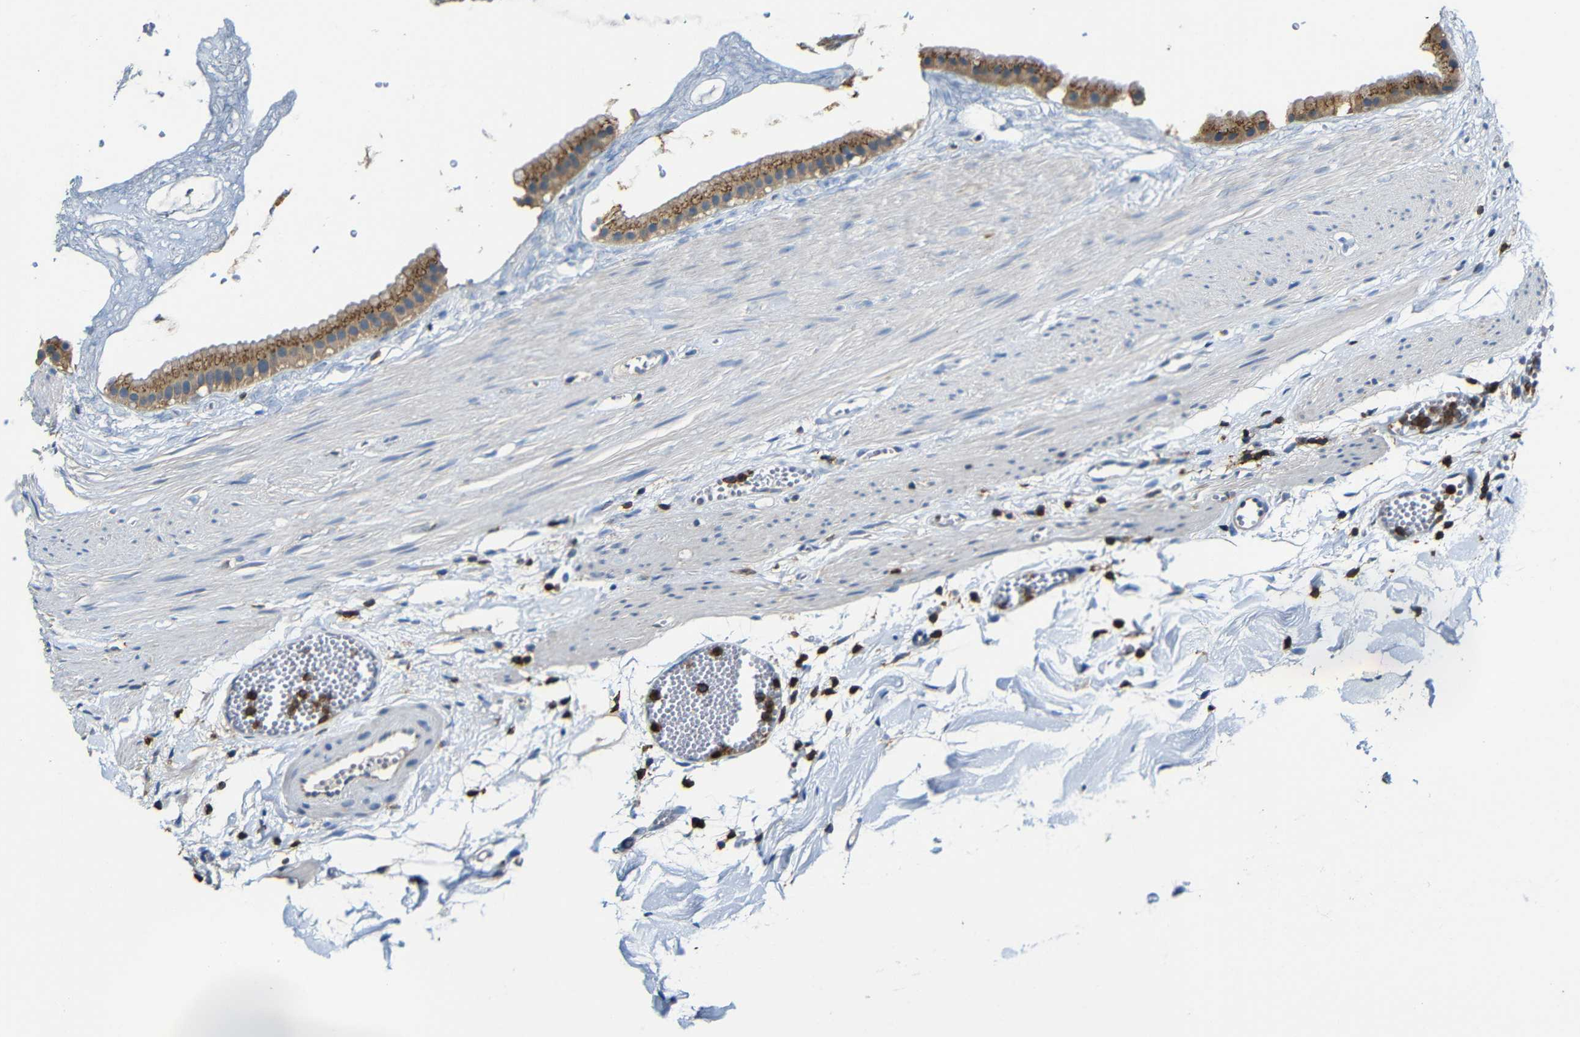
{"staining": {"intensity": "moderate", "quantity": ">75%", "location": "cytoplasmic/membranous"}, "tissue": "gallbladder", "cell_type": "Glandular cells", "image_type": "normal", "snomed": [{"axis": "morphology", "description": "Normal tissue, NOS"}, {"axis": "topography", "description": "Gallbladder"}], "caption": "Immunohistochemistry (IHC) of normal human gallbladder displays medium levels of moderate cytoplasmic/membranous positivity in approximately >75% of glandular cells.", "gene": "P2RY12", "patient": {"sex": "female", "age": 64}}